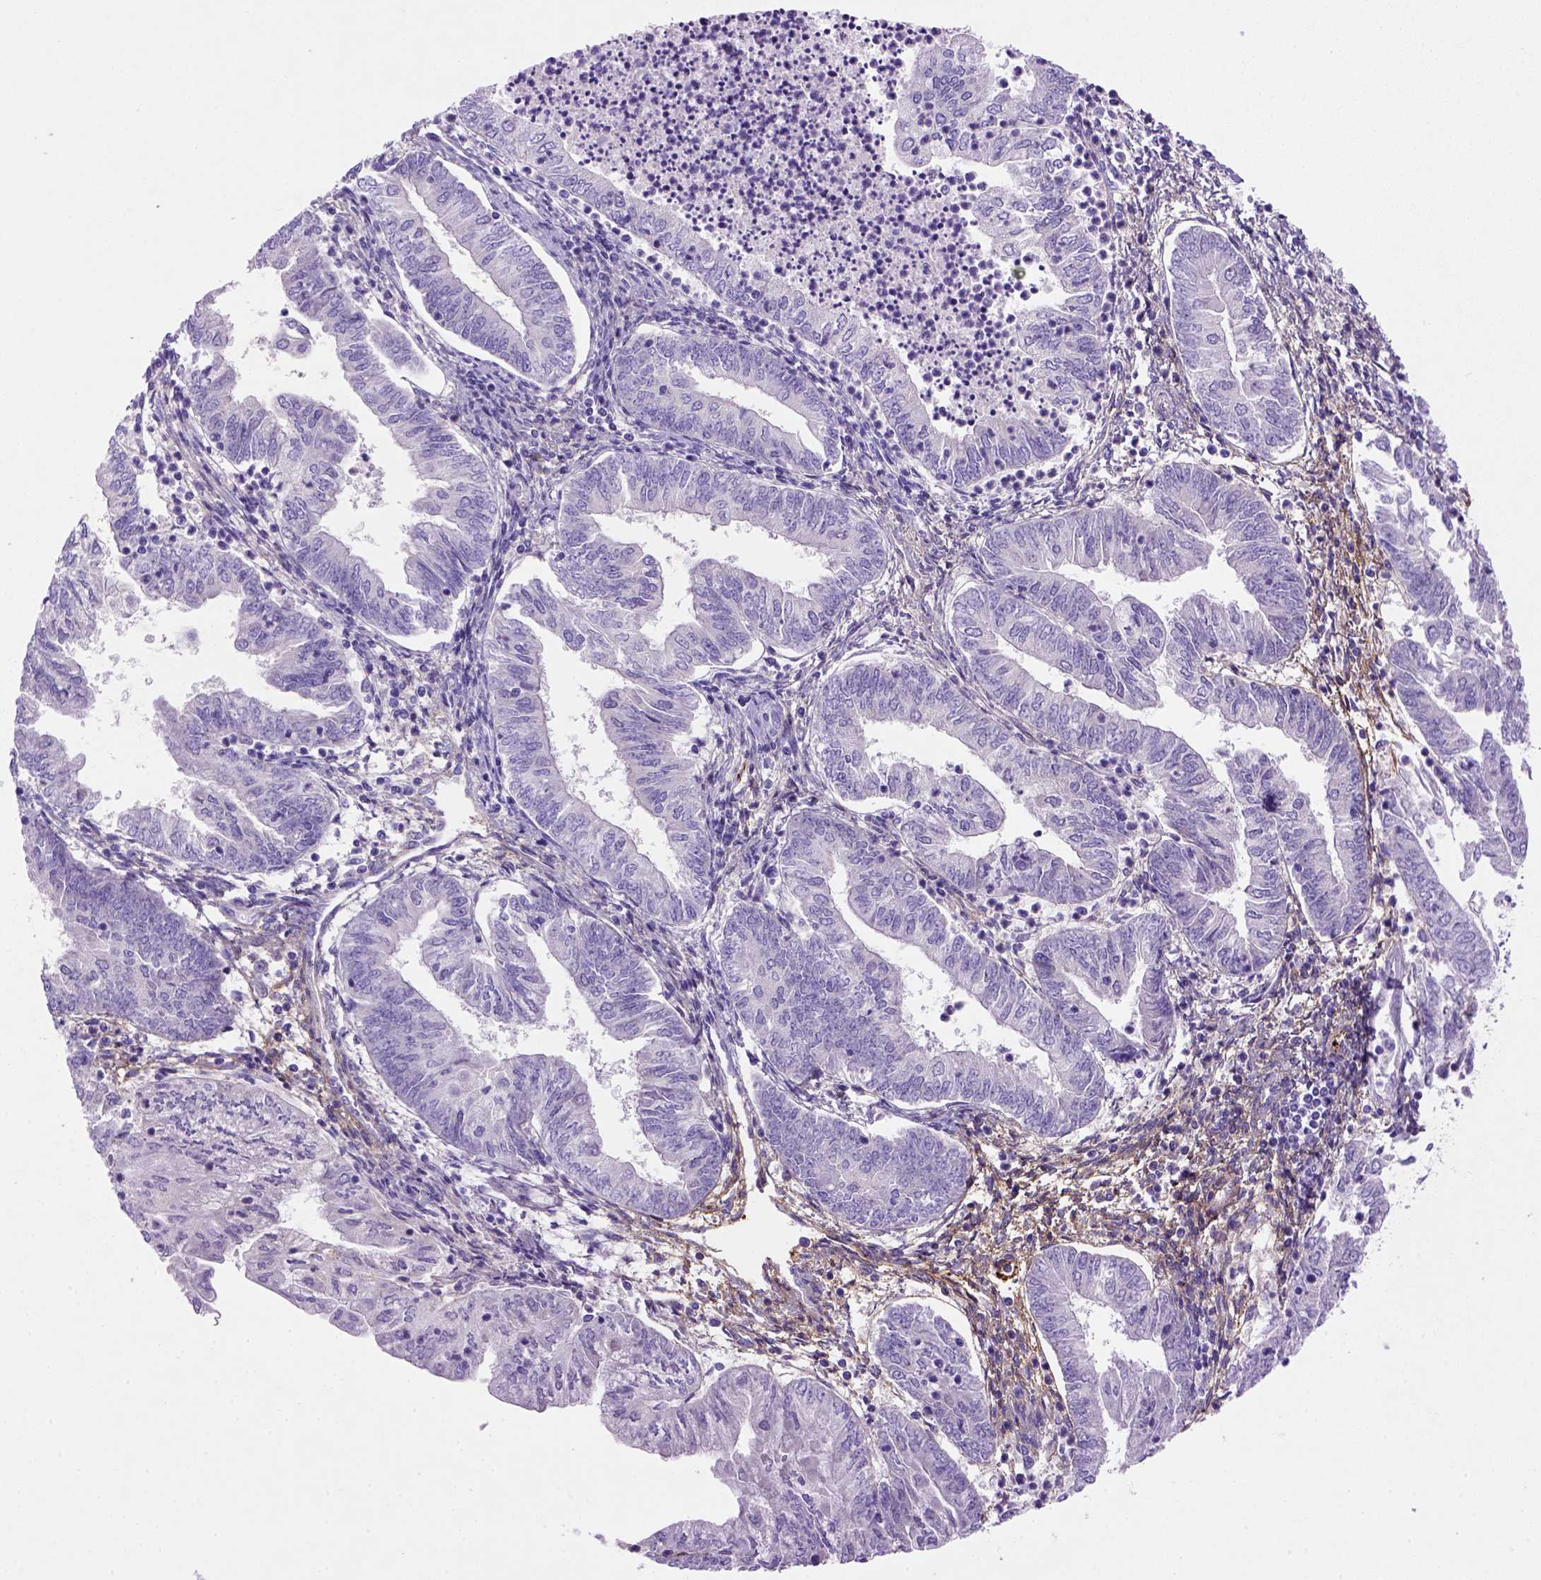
{"staining": {"intensity": "negative", "quantity": "none", "location": "none"}, "tissue": "endometrial cancer", "cell_type": "Tumor cells", "image_type": "cancer", "snomed": [{"axis": "morphology", "description": "Adenocarcinoma, NOS"}, {"axis": "topography", "description": "Endometrium"}], "caption": "A high-resolution image shows immunohistochemistry (IHC) staining of endometrial adenocarcinoma, which reveals no significant expression in tumor cells. Nuclei are stained in blue.", "gene": "SIRPD", "patient": {"sex": "female", "age": 55}}